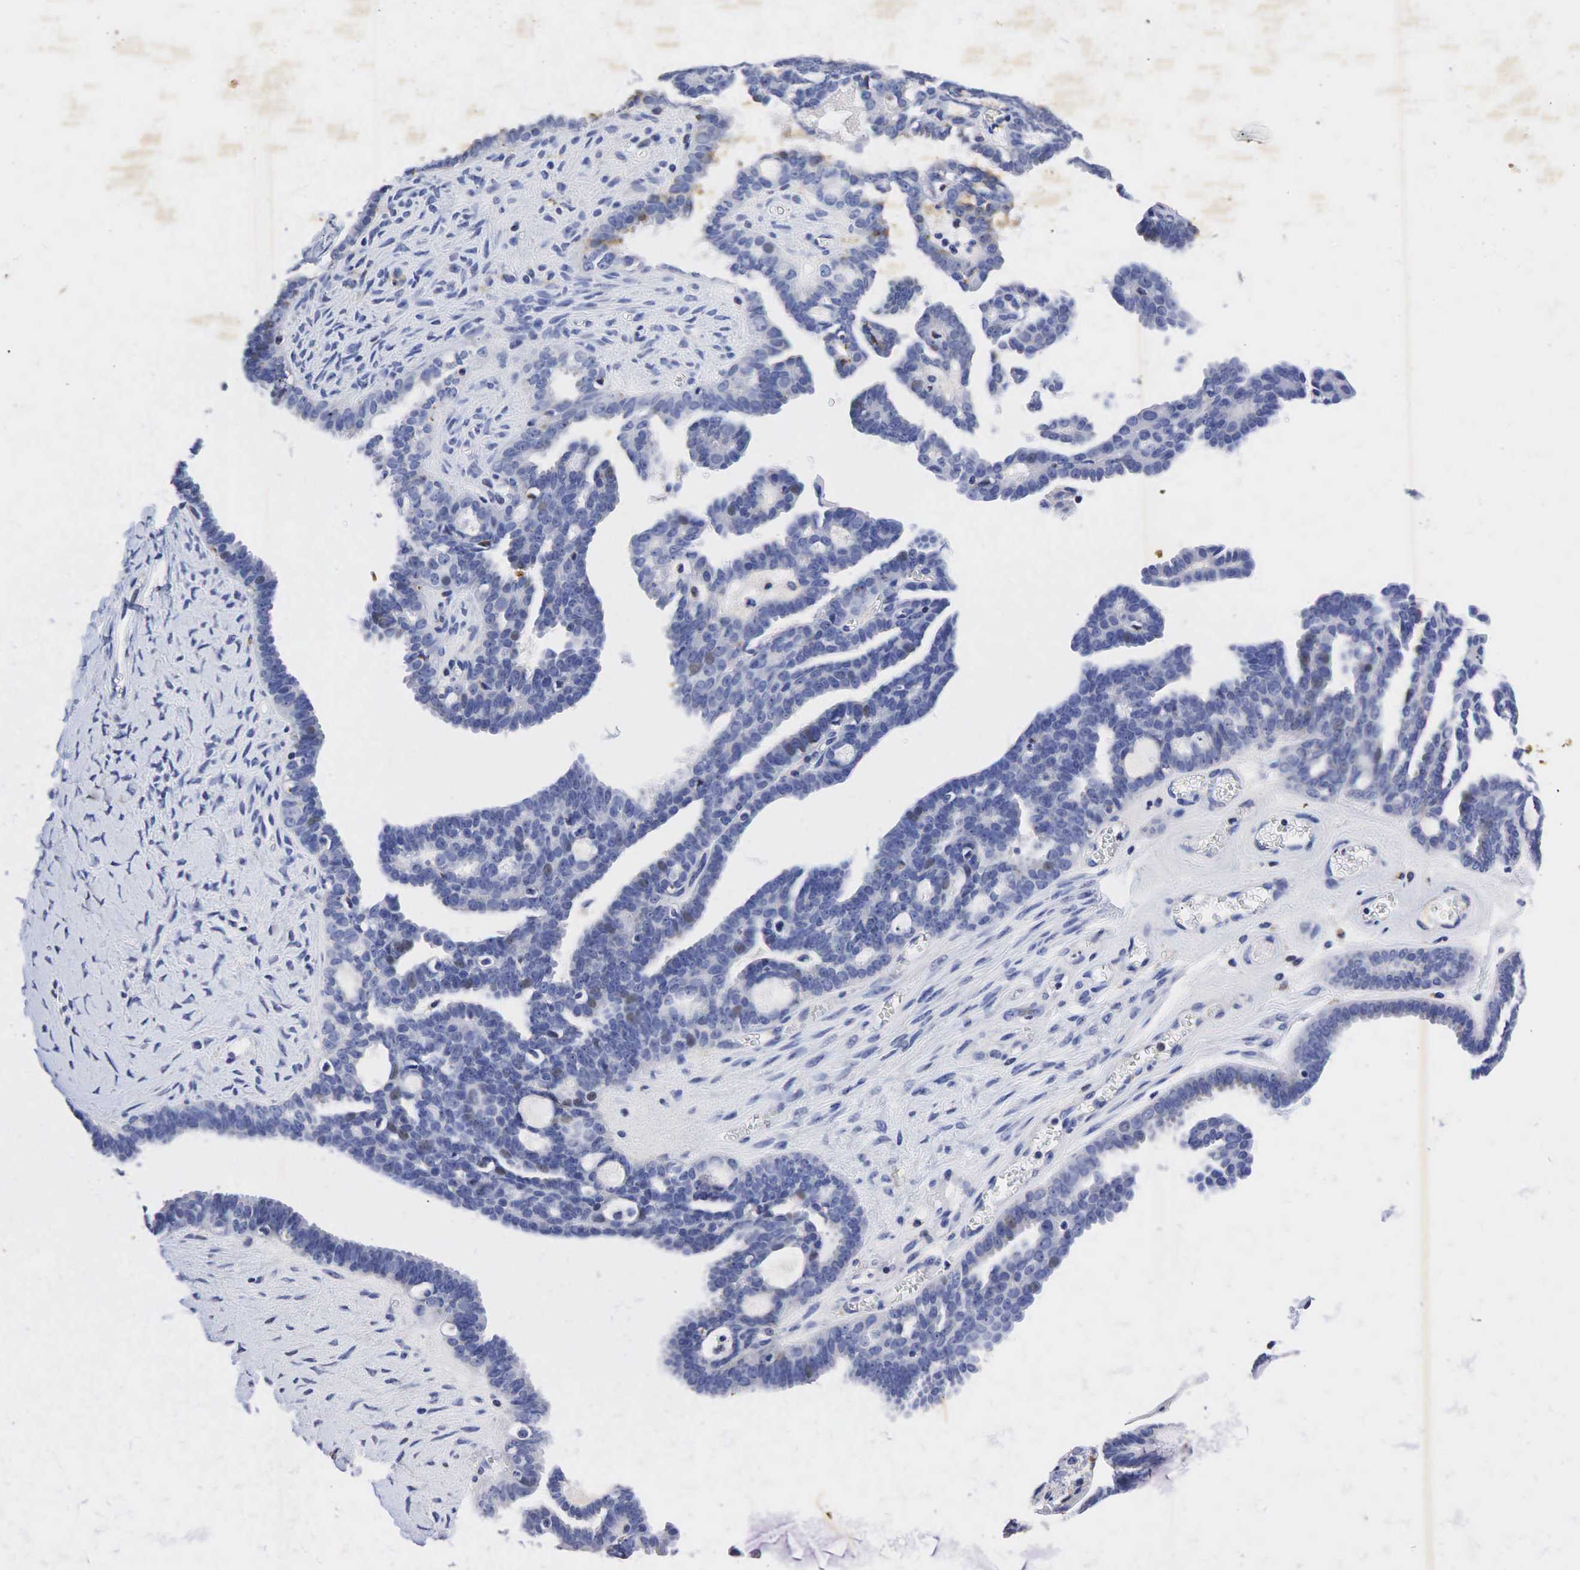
{"staining": {"intensity": "weak", "quantity": "<25%", "location": "cytoplasmic/membranous"}, "tissue": "ovarian cancer", "cell_type": "Tumor cells", "image_type": "cancer", "snomed": [{"axis": "morphology", "description": "Cystadenocarcinoma, serous, NOS"}, {"axis": "topography", "description": "Ovary"}], "caption": "Tumor cells show no significant protein positivity in serous cystadenocarcinoma (ovarian).", "gene": "SYP", "patient": {"sex": "female", "age": 71}}